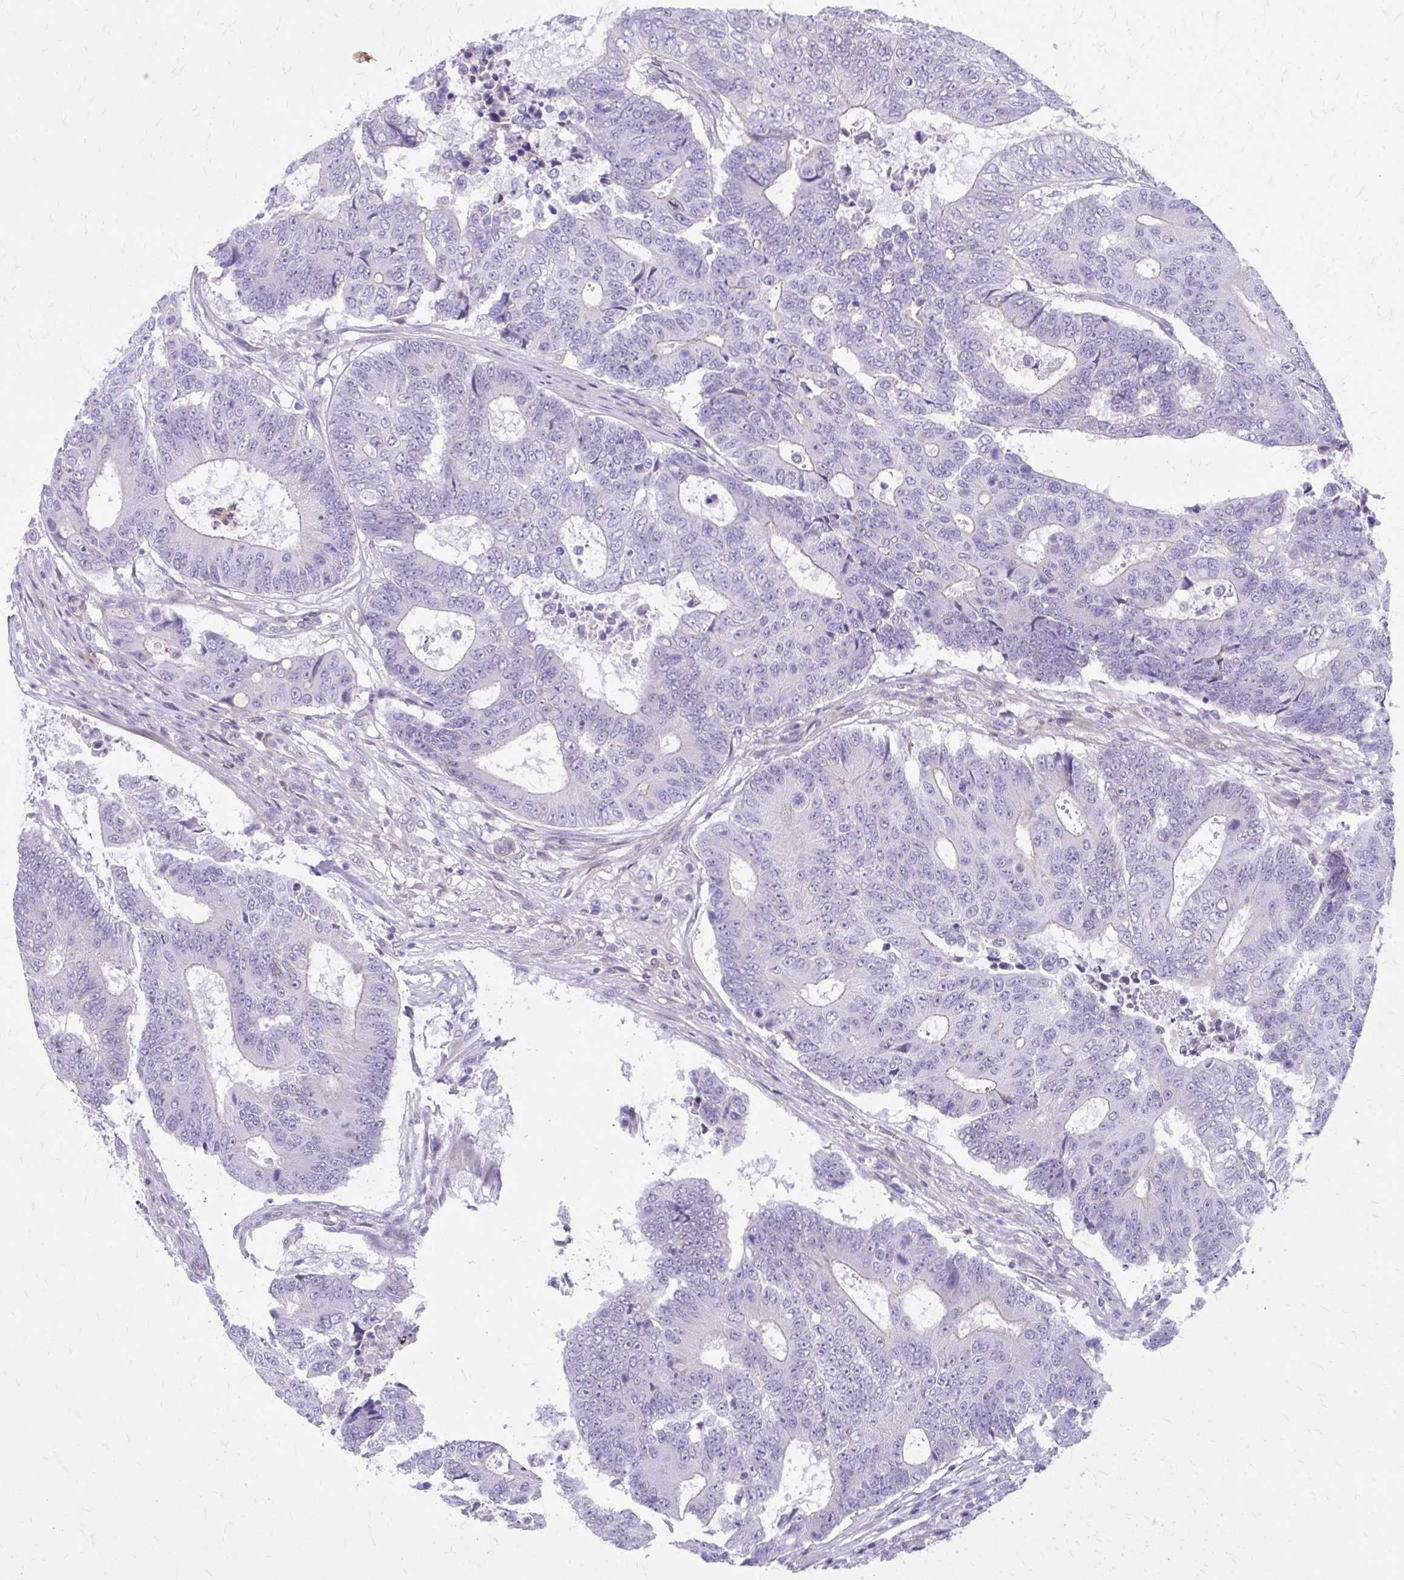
{"staining": {"intensity": "negative", "quantity": "none", "location": "none"}, "tissue": "colorectal cancer", "cell_type": "Tumor cells", "image_type": "cancer", "snomed": [{"axis": "morphology", "description": "Adenocarcinoma, NOS"}, {"axis": "topography", "description": "Colon"}], "caption": "Immunohistochemical staining of human colorectal cancer shows no significant expression in tumor cells. (Brightfield microscopy of DAB (3,3'-diaminobenzidine) immunohistochemistry at high magnification).", "gene": "ADAMTSL1", "patient": {"sex": "female", "age": 48}}